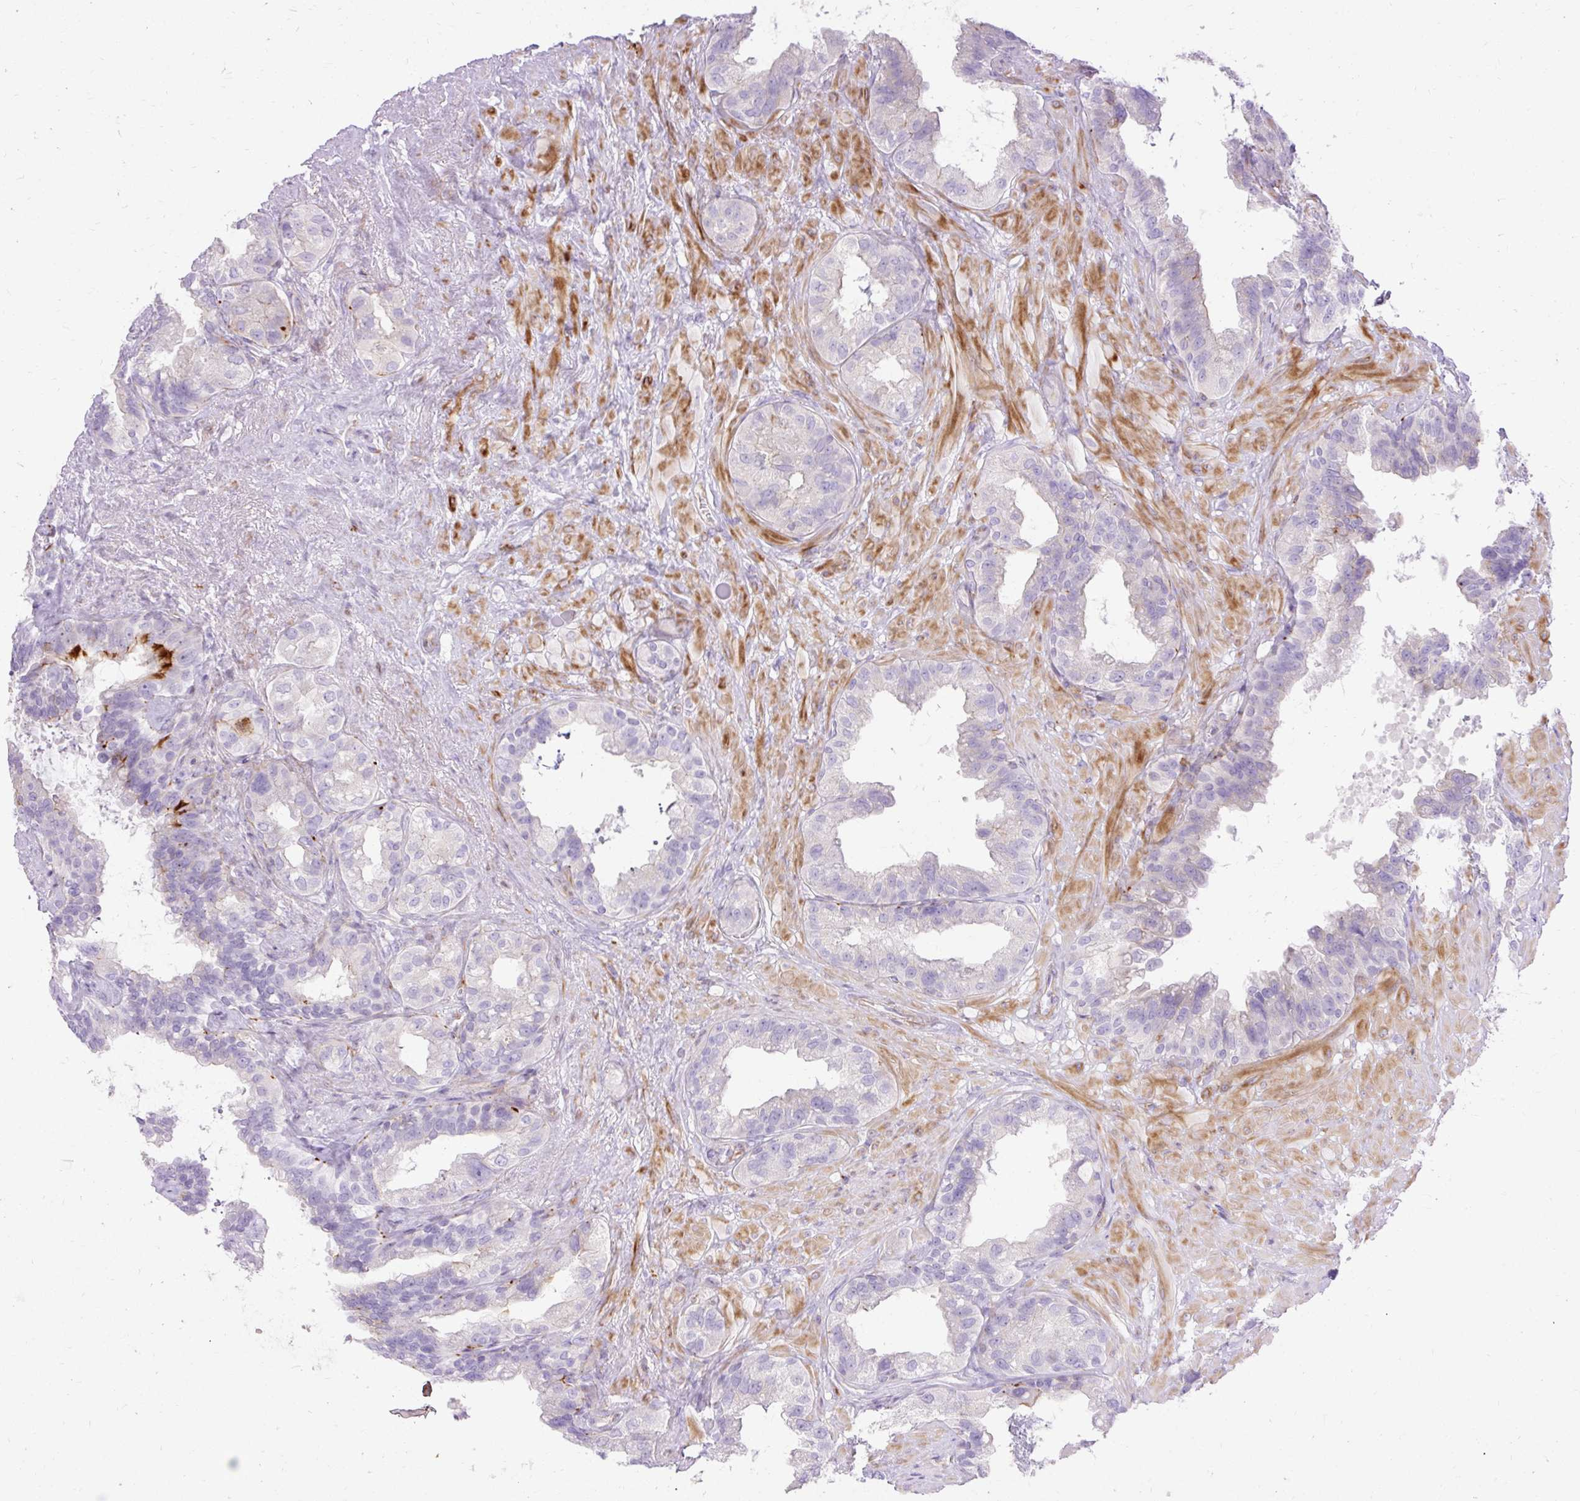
{"staining": {"intensity": "negative", "quantity": "none", "location": "none"}, "tissue": "seminal vesicle", "cell_type": "Glandular cells", "image_type": "normal", "snomed": [{"axis": "morphology", "description": "Normal tissue, NOS"}, {"axis": "topography", "description": "Seminal veicle"}, {"axis": "topography", "description": "Peripheral nerve tissue"}], "caption": "Immunohistochemistry photomicrograph of benign human seminal vesicle stained for a protein (brown), which displays no staining in glandular cells.", "gene": "CORO7", "patient": {"sex": "male", "age": 76}}